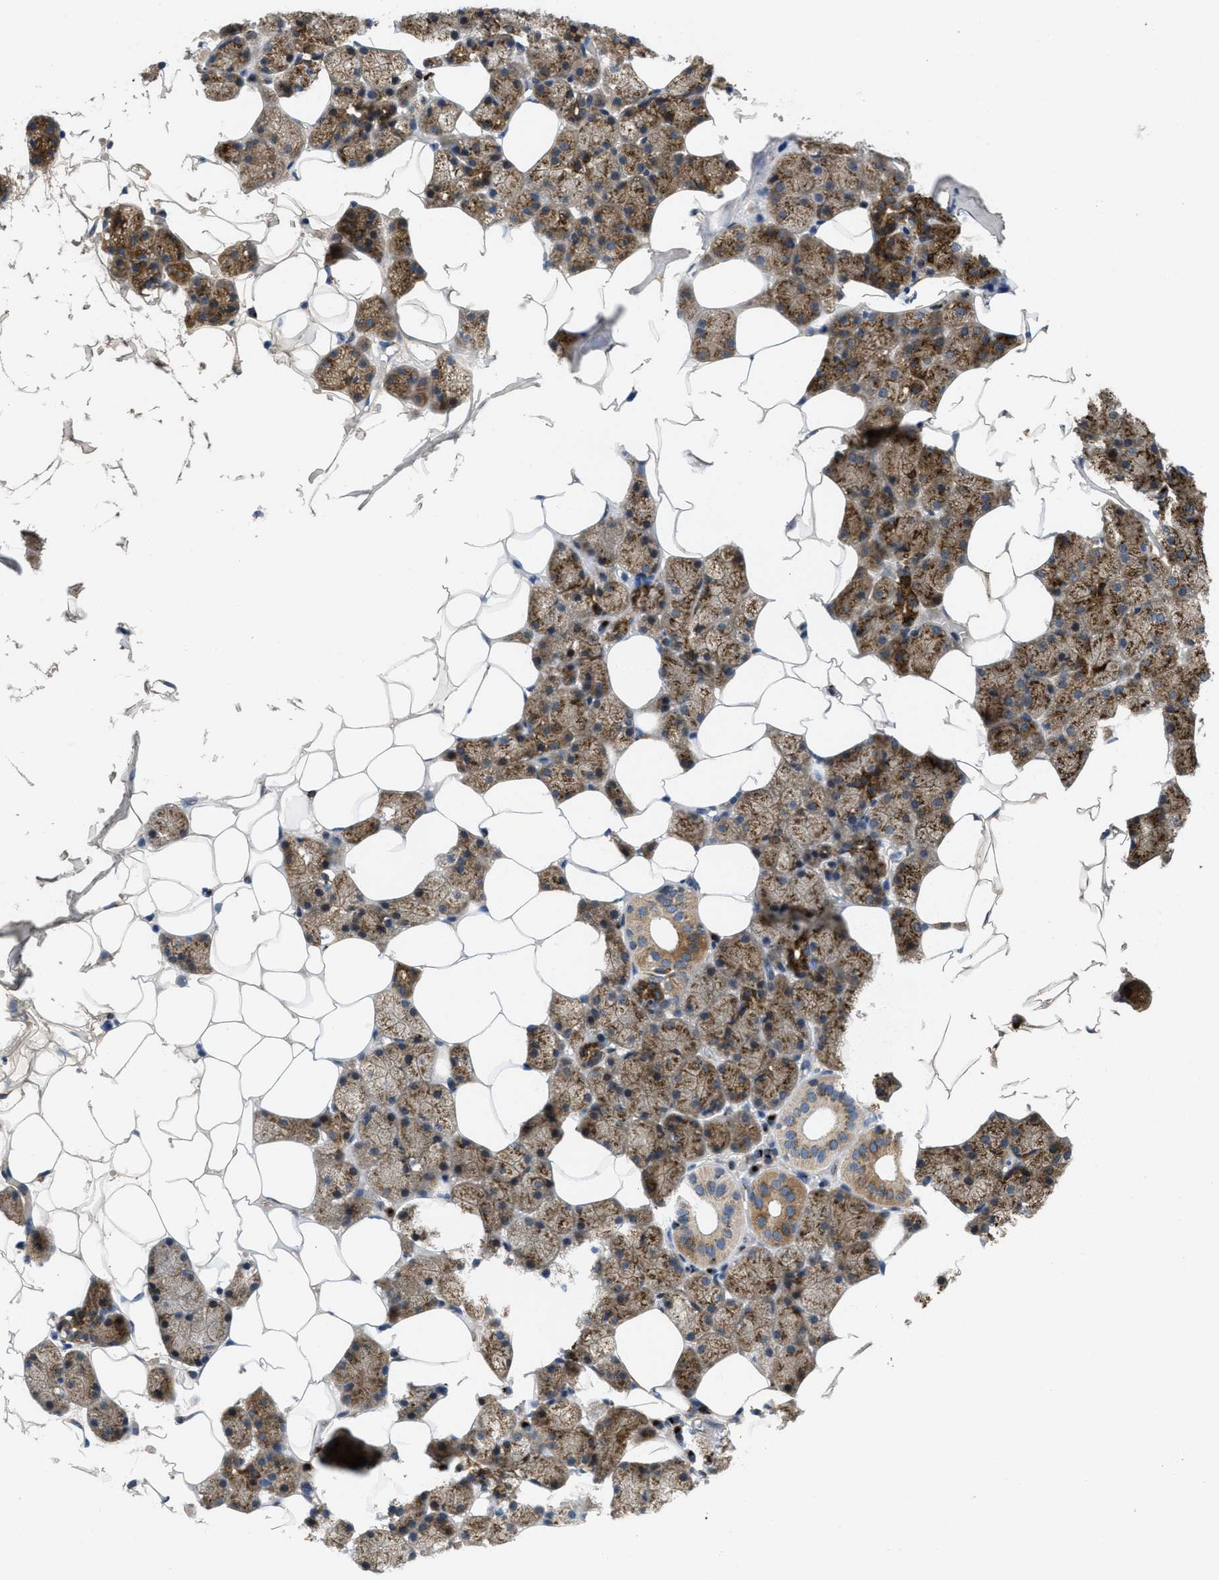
{"staining": {"intensity": "moderate", "quantity": ">75%", "location": "cytoplasmic/membranous"}, "tissue": "salivary gland", "cell_type": "Glandular cells", "image_type": "normal", "snomed": [{"axis": "morphology", "description": "Normal tissue, NOS"}, {"axis": "topography", "description": "Salivary gland"}], "caption": "IHC (DAB) staining of normal human salivary gland displays moderate cytoplasmic/membranous protein expression in about >75% of glandular cells. (Brightfield microscopy of DAB IHC at high magnification).", "gene": "ZNF70", "patient": {"sex": "female", "age": 33}}